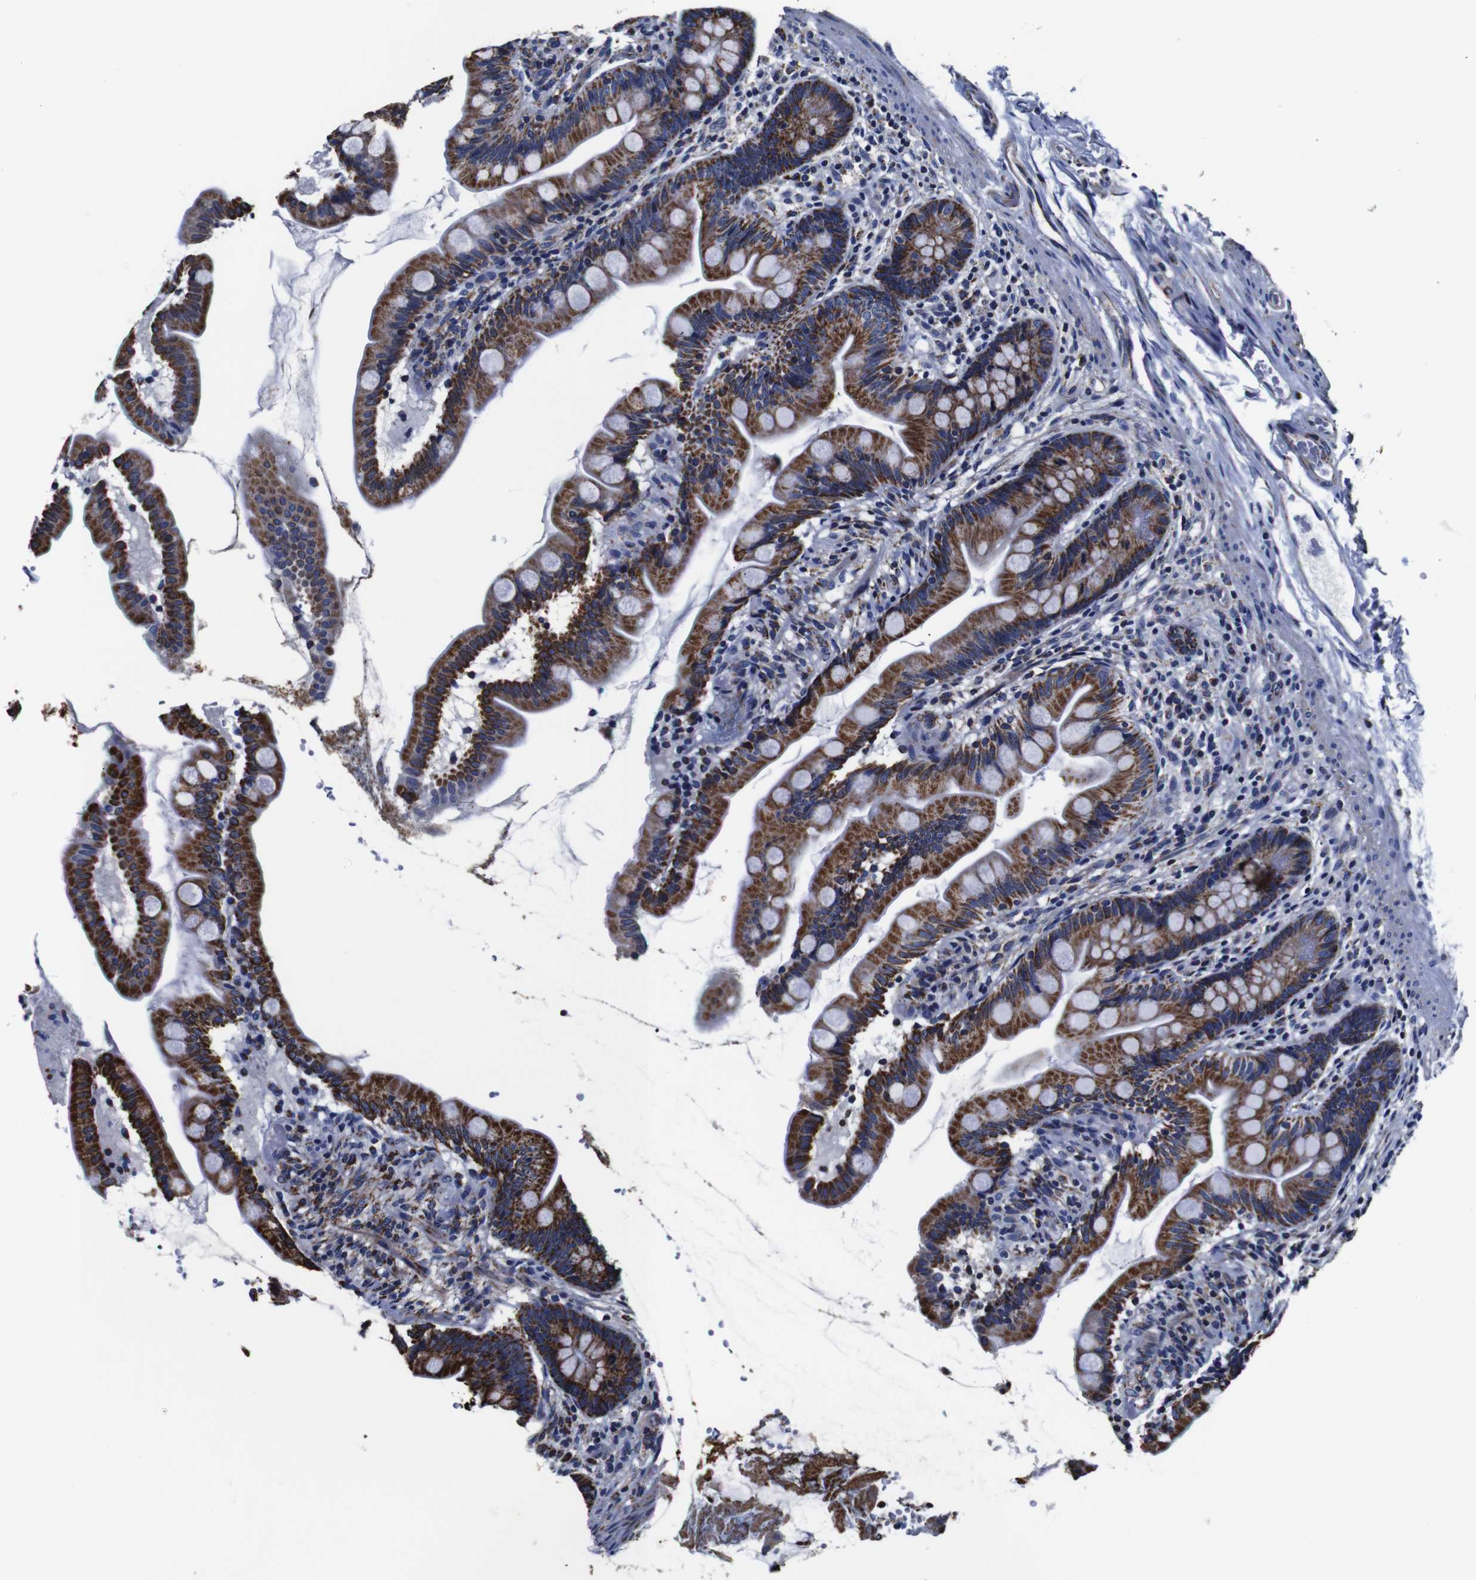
{"staining": {"intensity": "strong", "quantity": ">75%", "location": "cytoplasmic/membranous"}, "tissue": "small intestine", "cell_type": "Glandular cells", "image_type": "normal", "snomed": [{"axis": "morphology", "description": "Normal tissue, NOS"}, {"axis": "topography", "description": "Small intestine"}], "caption": "The micrograph displays staining of unremarkable small intestine, revealing strong cytoplasmic/membranous protein staining (brown color) within glandular cells.", "gene": "FKBP9", "patient": {"sex": "female", "age": 56}}